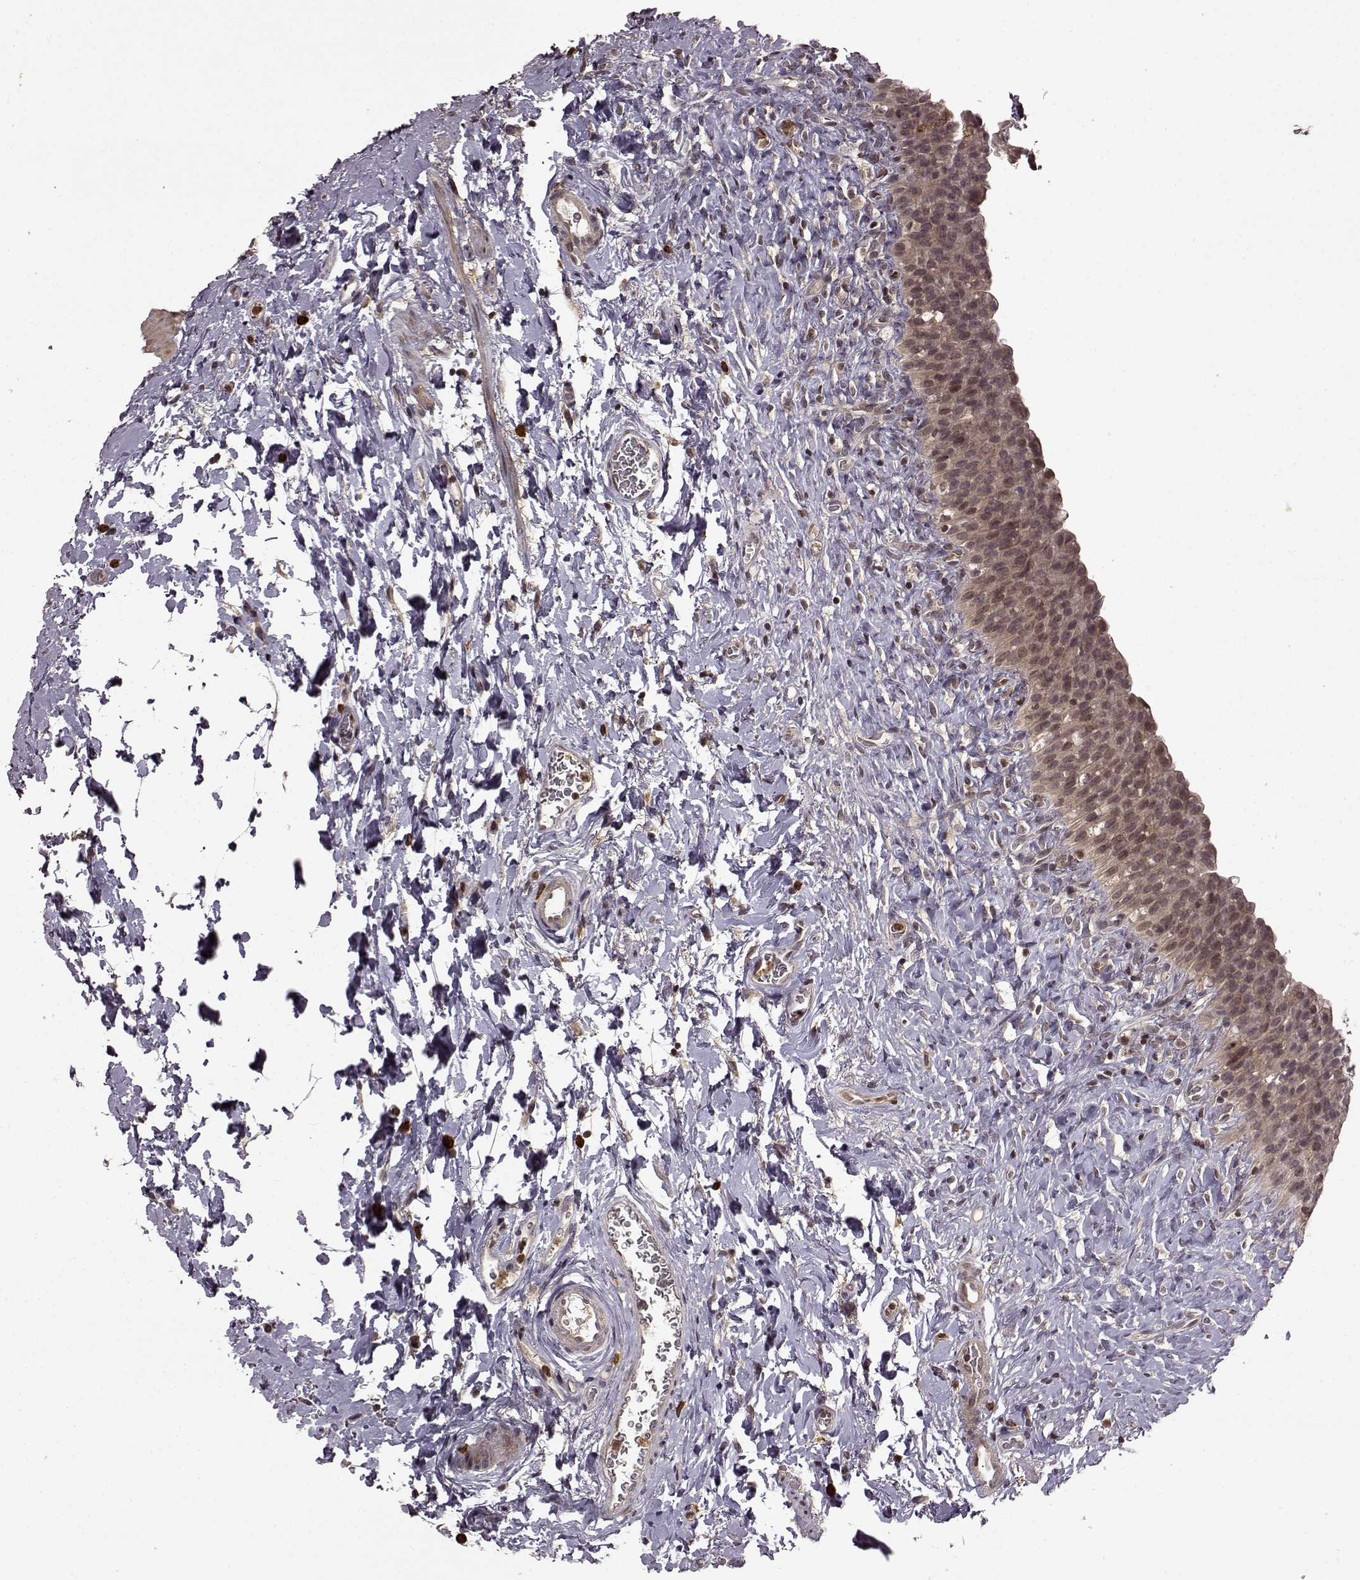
{"staining": {"intensity": "moderate", "quantity": ">75%", "location": "cytoplasmic/membranous"}, "tissue": "urinary bladder", "cell_type": "Urothelial cells", "image_type": "normal", "snomed": [{"axis": "morphology", "description": "Normal tissue, NOS"}, {"axis": "topography", "description": "Urinary bladder"}], "caption": "Moderate cytoplasmic/membranous protein expression is seen in about >75% of urothelial cells in urinary bladder.", "gene": "TRMU", "patient": {"sex": "male", "age": 76}}